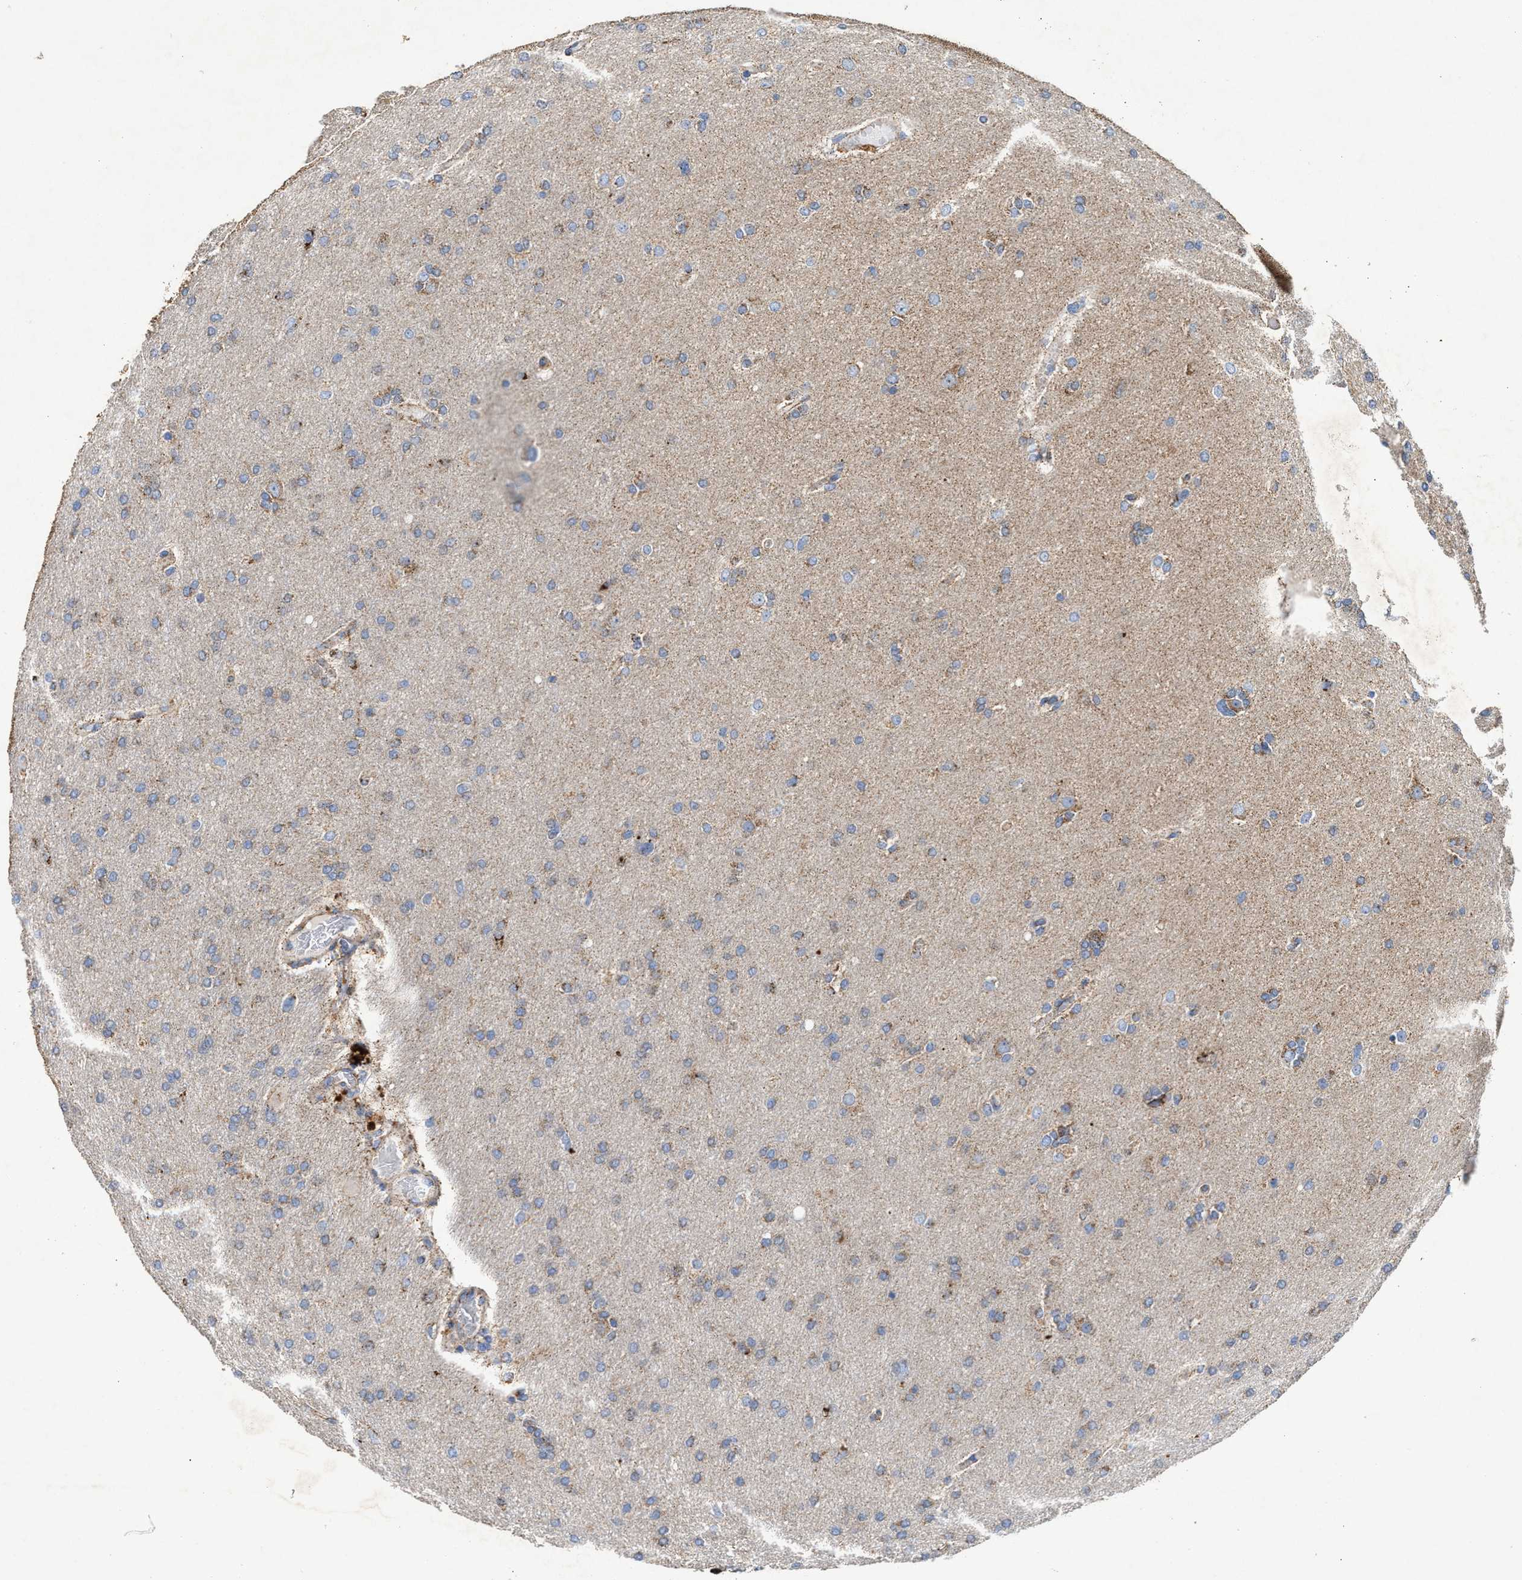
{"staining": {"intensity": "weak", "quantity": "25%-75%", "location": "cytoplasmic/membranous"}, "tissue": "glioma", "cell_type": "Tumor cells", "image_type": "cancer", "snomed": [{"axis": "morphology", "description": "Glioma, malignant, High grade"}, {"axis": "topography", "description": "Cerebral cortex"}], "caption": "A brown stain shows weak cytoplasmic/membranous staining of a protein in human malignant glioma (high-grade) tumor cells.", "gene": "MECR", "patient": {"sex": "female", "age": 36}}